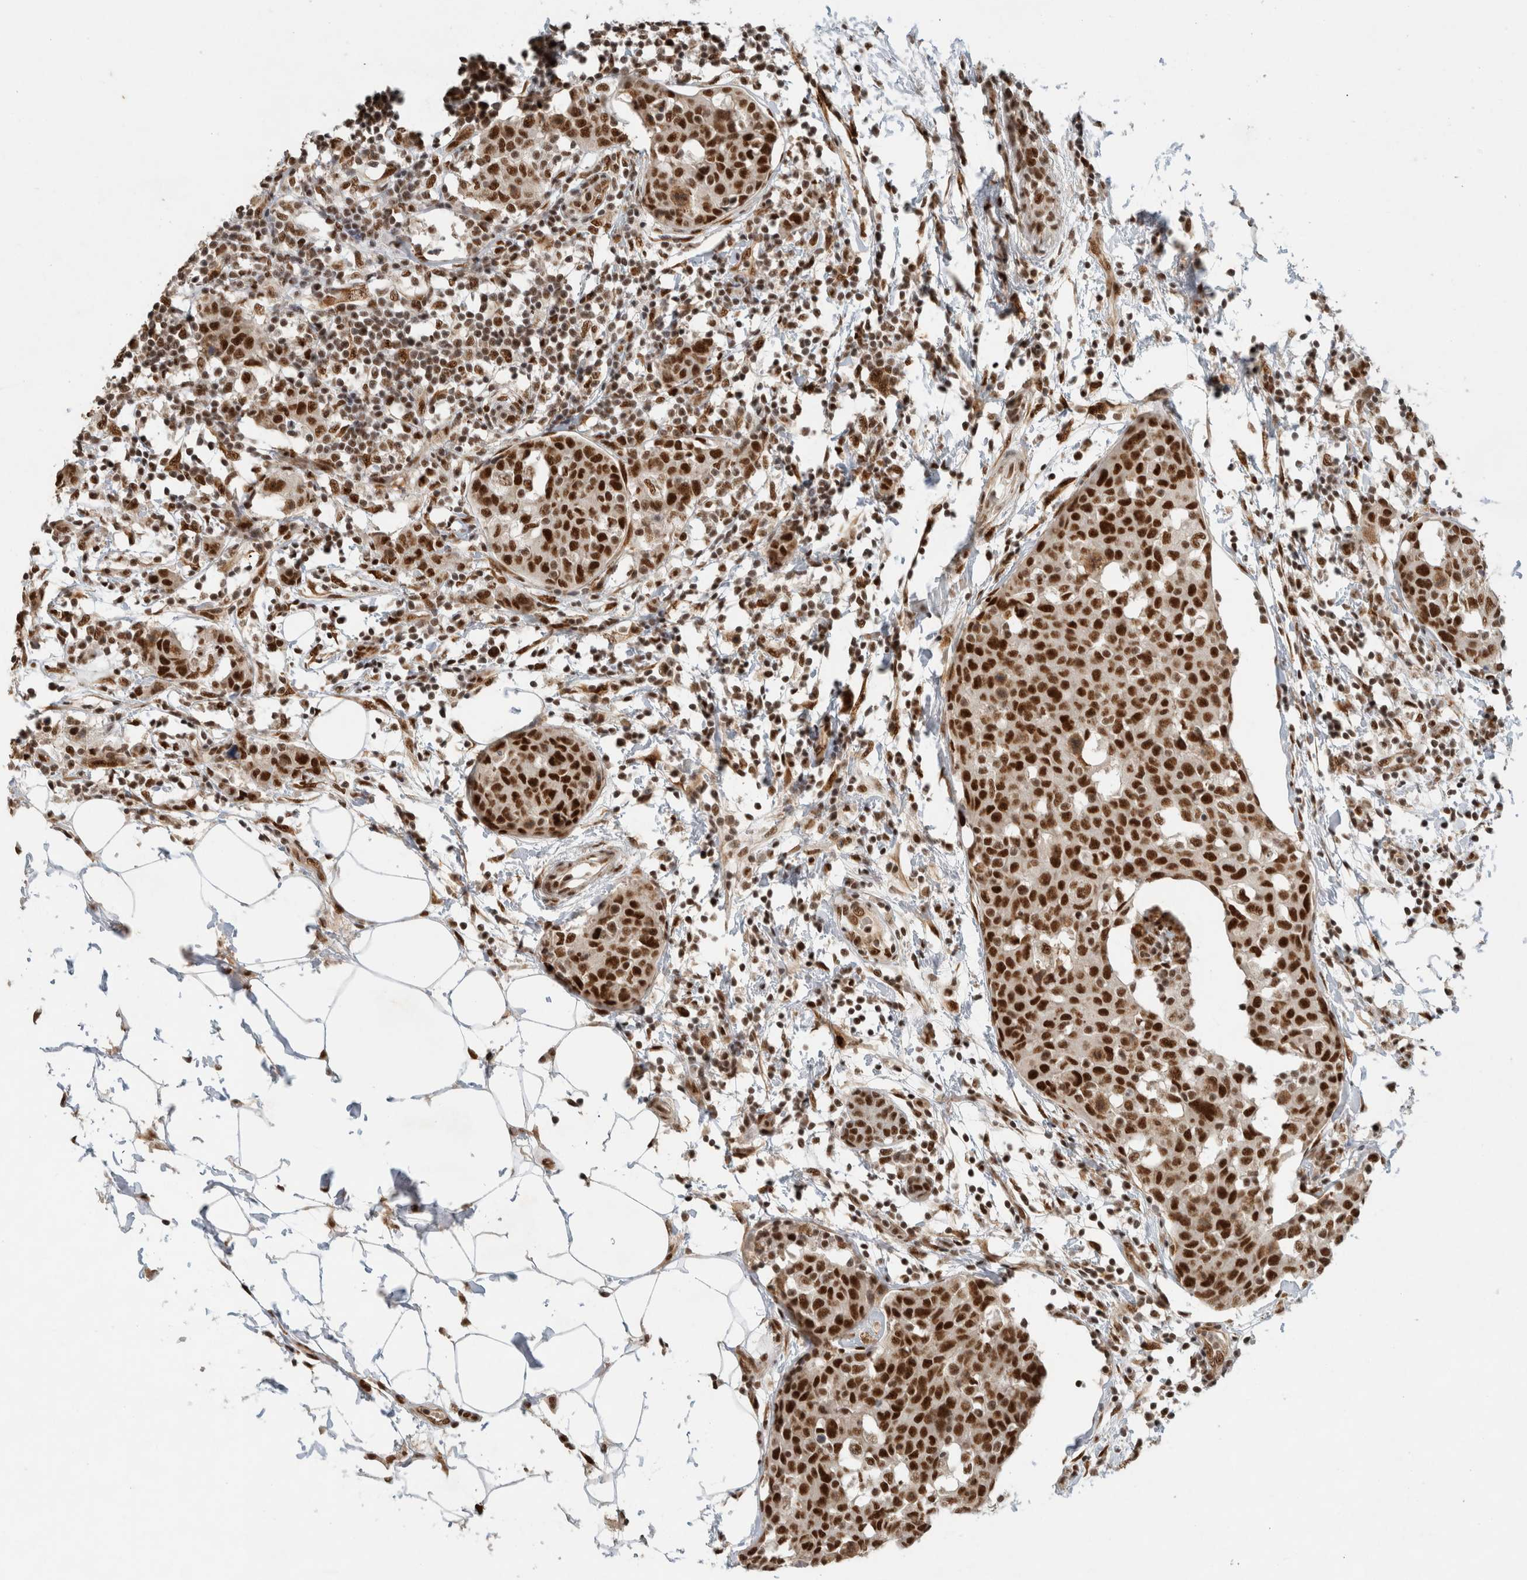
{"staining": {"intensity": "strong", "quantity": ">75%", "location": "nuclear"}, "tissue": "breast cancer", "cell_type": "Tumor cells", "image_type": "cancer", "snomed": [{"axis": "morphology", "description": "Normal tissue, NOS"}, {"axis": "morphology", "description": "Duct carcinoma"}, {"axis": "topography", "description": "Breast"}], "caption": "Breast intraductal carcinoma stained with a protein marker displays strong staining in tumor cells.", "gene": "DDX42", "patient": {"sex": "female", "age": 37}}